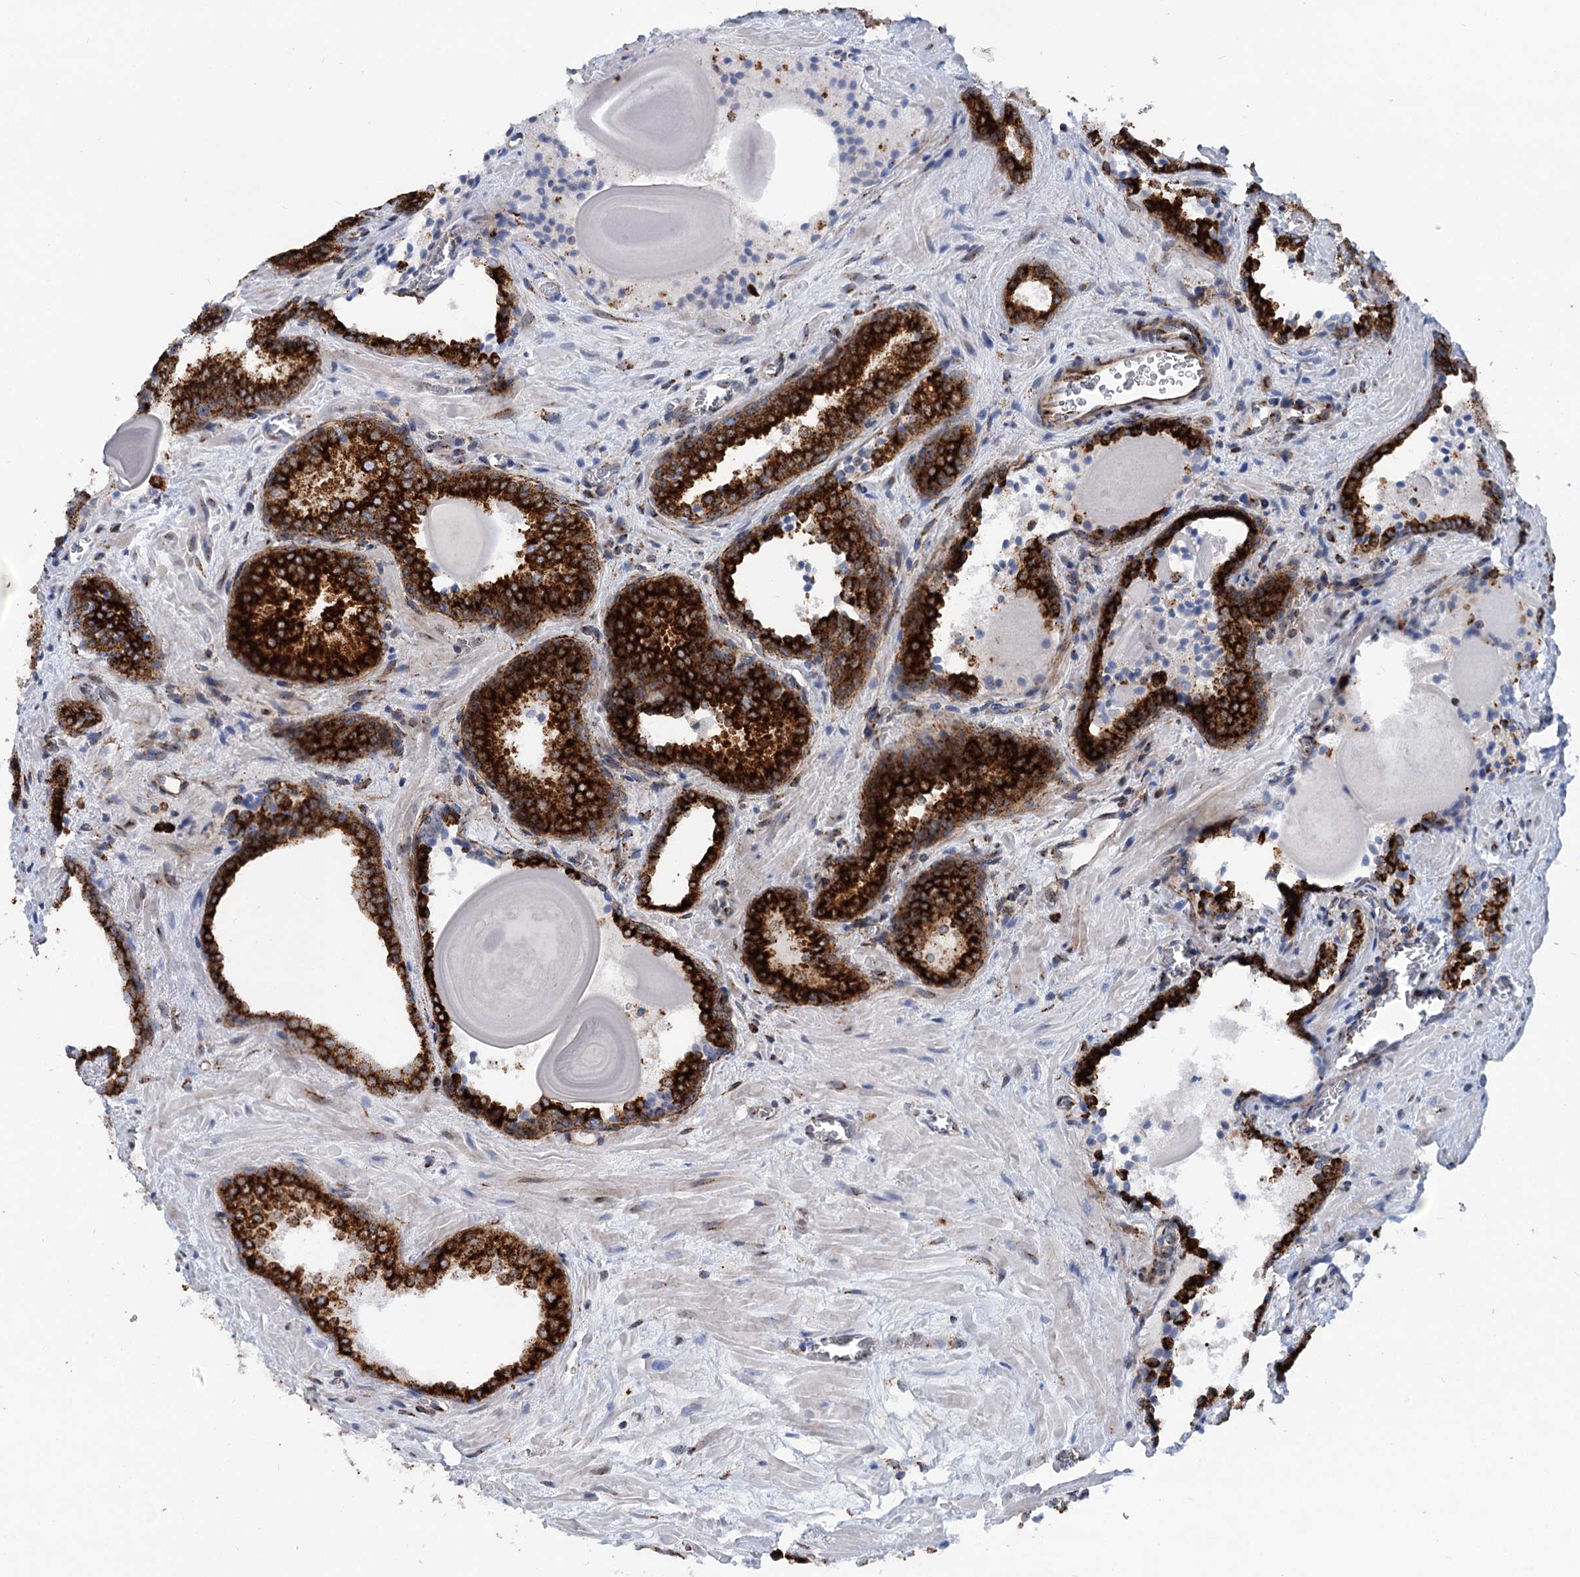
{"staining": {"intensity": "strong", "quantity": ">75%", "location": "cytoplasmic/membranous"}, "tissue": "prostate cancer", "cell_type": "Tumor cells", "image_type": "cancer", "snomed": [{"axis": "morphology", "description": "Adenocarcinoma, High grade"}, {"axis": "topography", "description": "Prostate"}], "caption": "Immunohistochemistry micrograph of neoplastic tissue: adenocarcinoma (high-grade) (prostate) stained using IHC reveals high levels of strong protein expression localized specifically in the cytoplasmic/membranous of tumor cells, appearing as a cytoplasmic/membranous brown color.", "gene": "SUPT20H", "patient": {"sex": "male", "age": 66}}